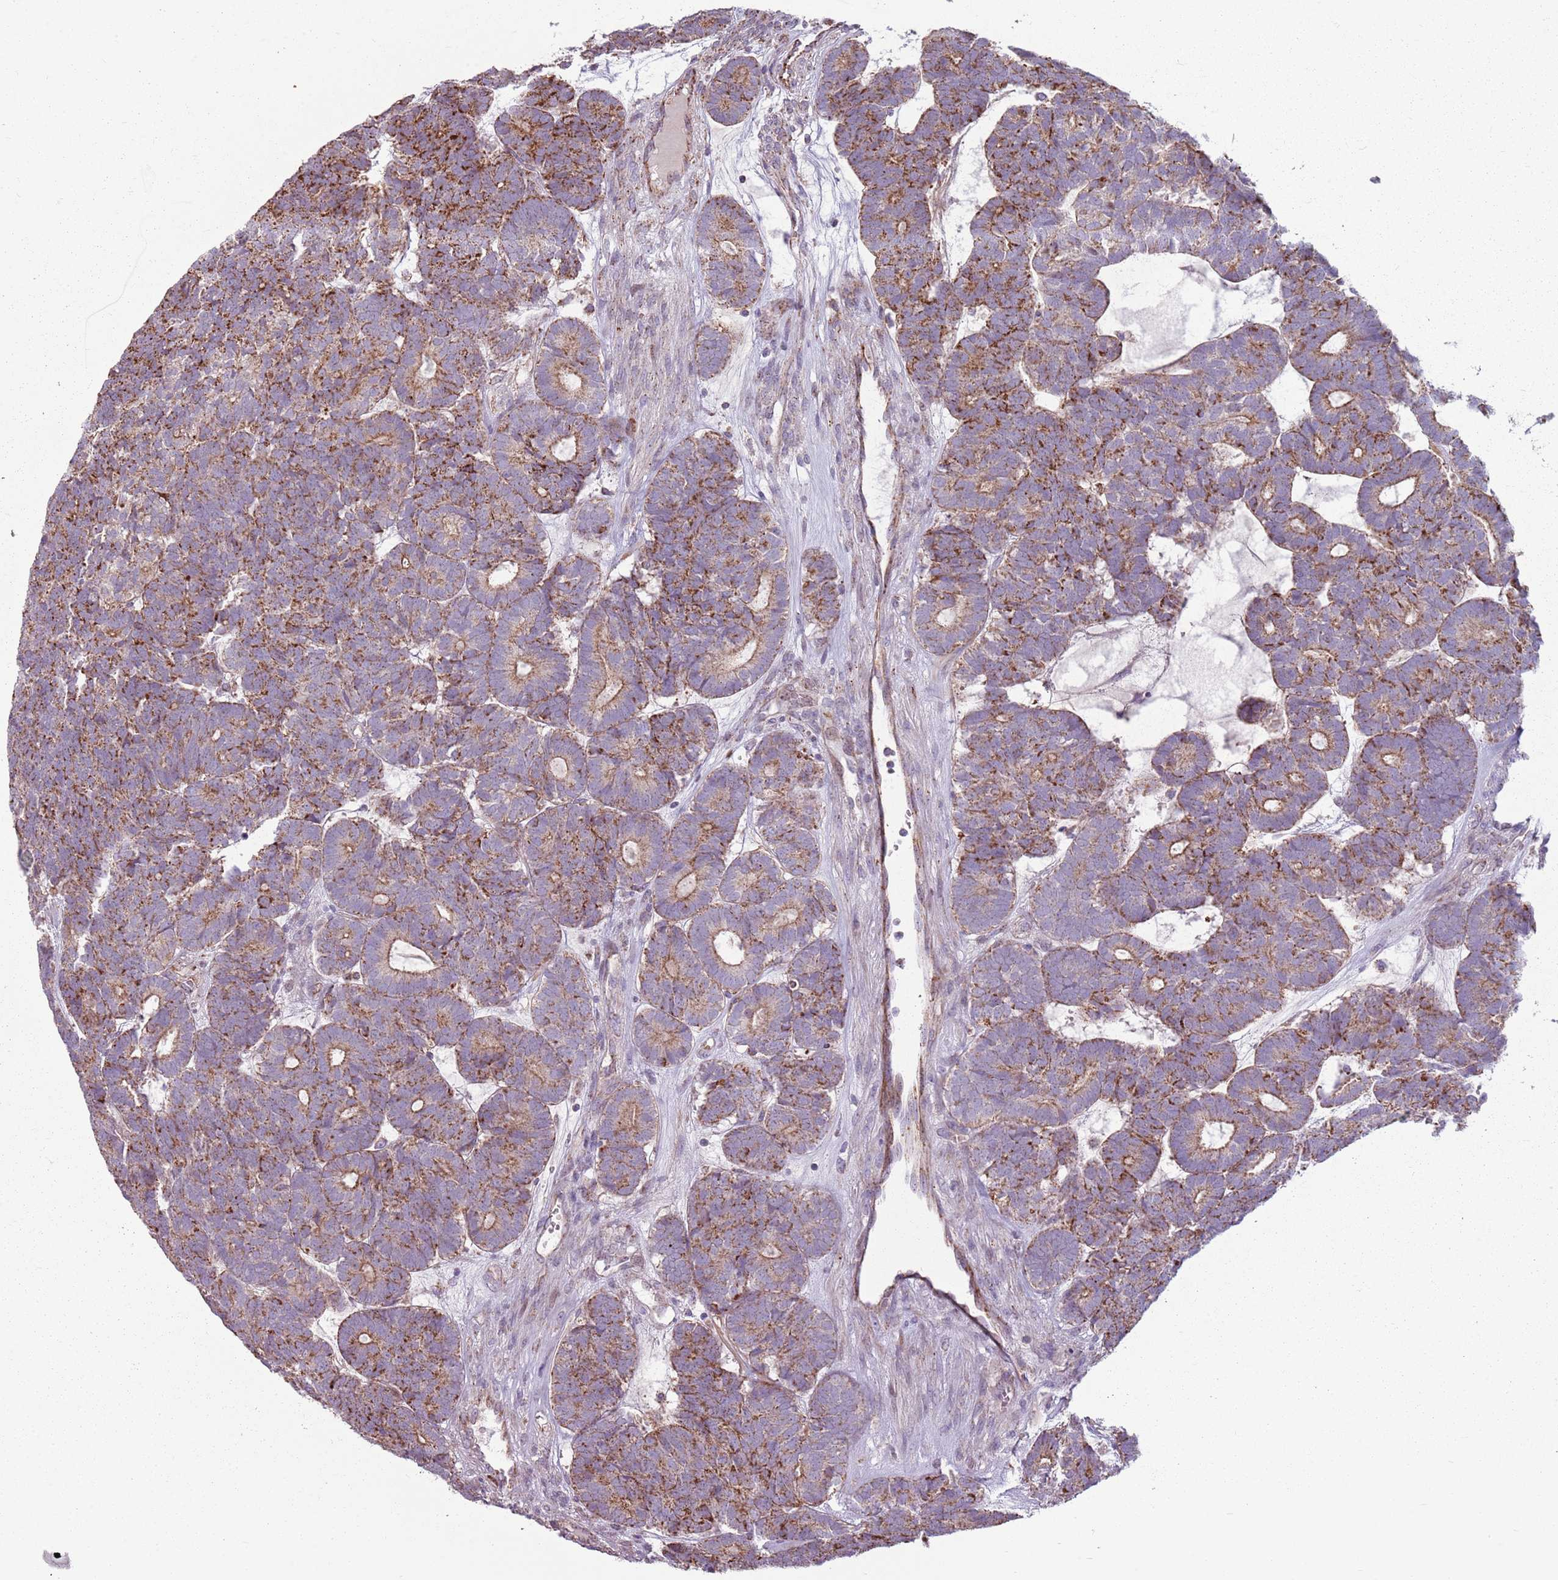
{"staining": {"intensity": "moderate", "quantity": ">75%", "location": "cytoplasmic/membranous"}, "tissue": "head and neck cancer", "cell_type": "Tumor cells", "image_type": "cancer", "snomed": [{"axis": "morphology", "description": "Adenocarcinoma, NOS"}, {"axis": "topography", "description": "Head-Neck"}], "caption": "Human head and neck adenocarcinoma stained for a protein (brown) shows moderate cytoplasmic/membranous positive positivity in about >75% of tumor cells.", "gene": "ZNF530", "patient": {"sex": "female", "age": 81}}